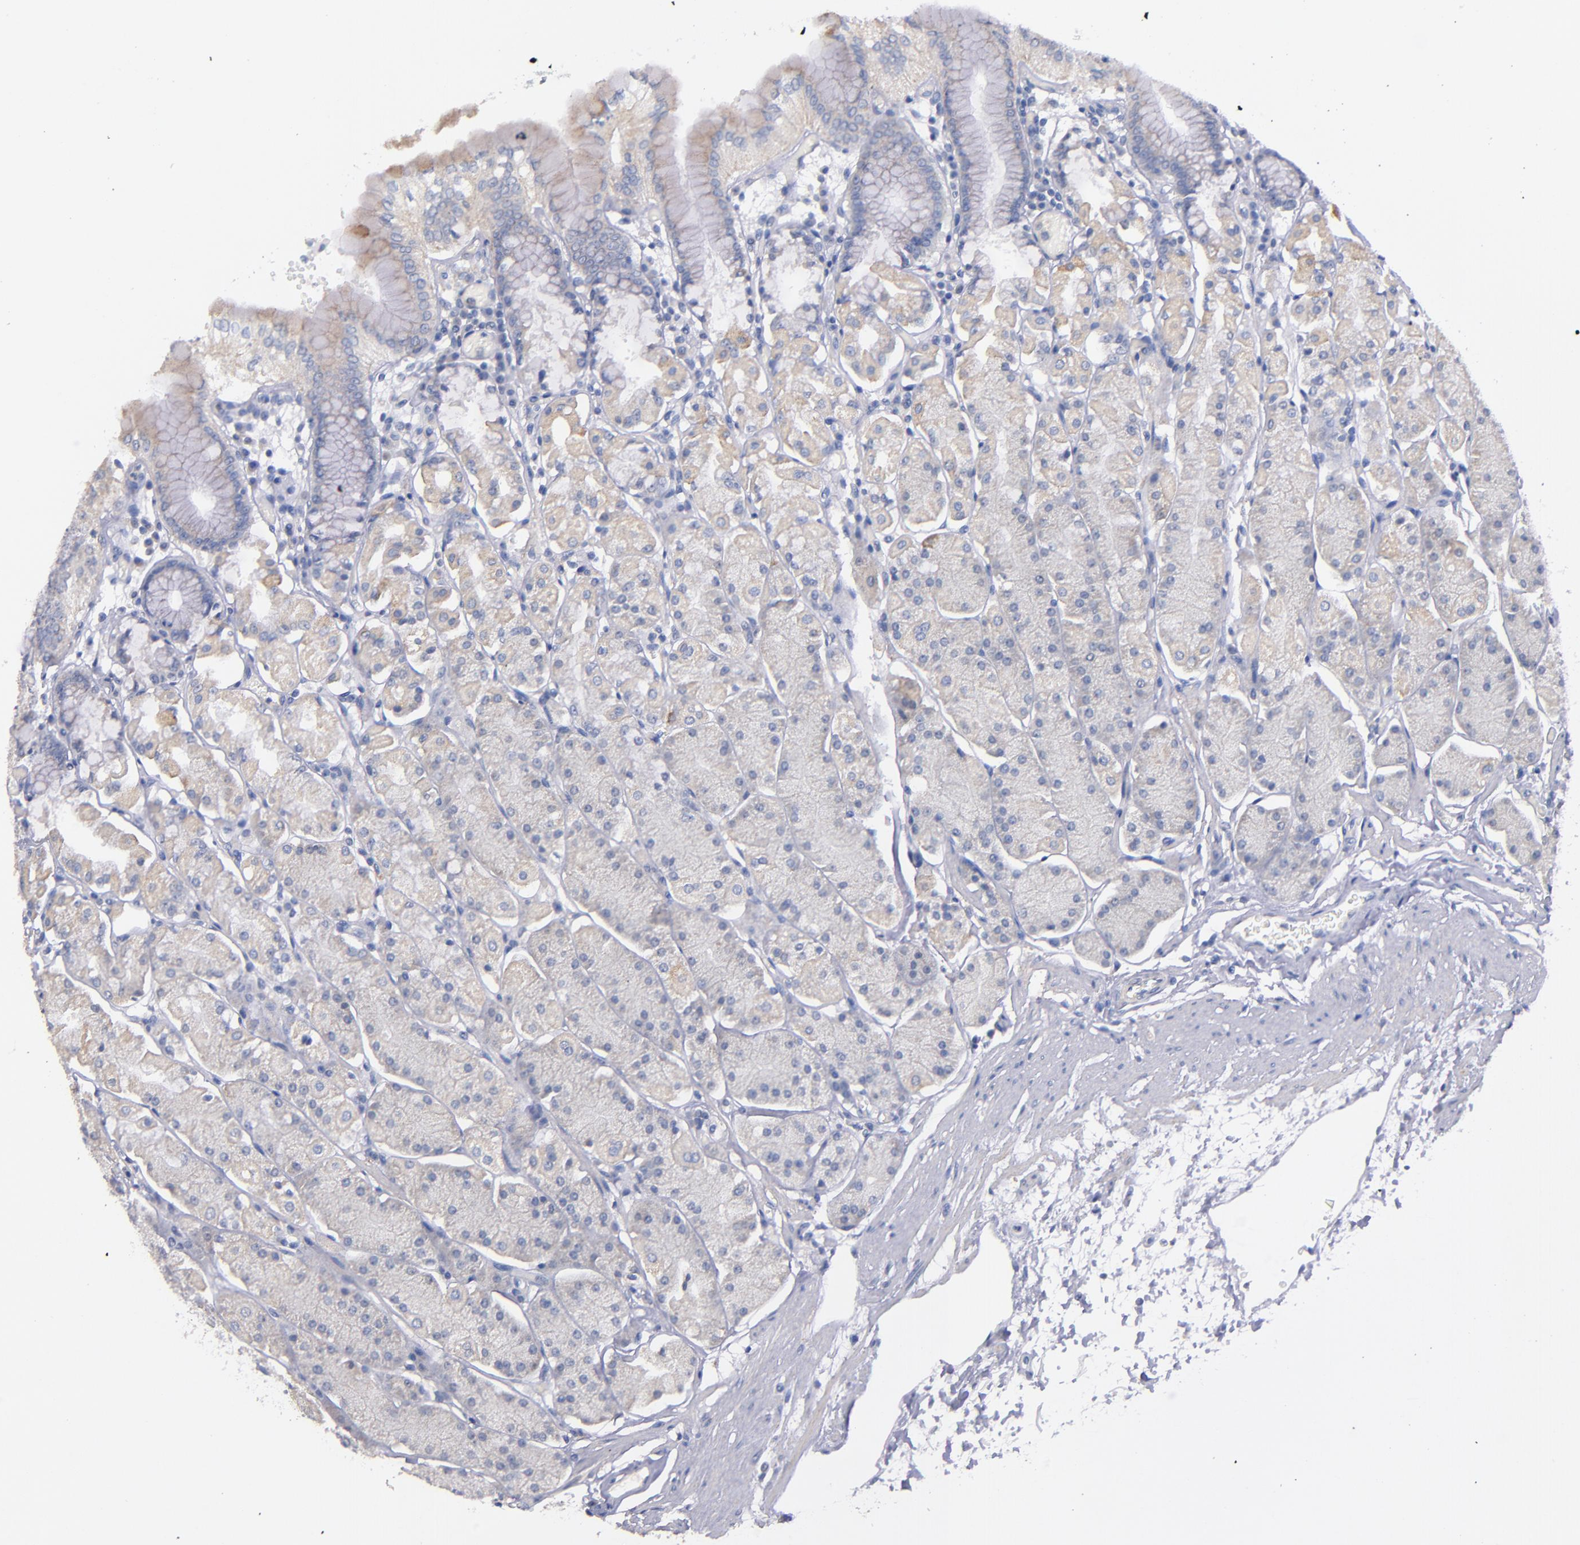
{"staining": {"intensity": "moderate", "quantity": "<25%", "location": "cytoplasmic/membranous"}, "tissue": "stomach", "cell_type": "Glandular cells", "image_type": "normal", "snomed": [{"axis": "morphology", "description": "Normal tissue, NOS"}, {"axis": "topography", "description": "Stomach, upper"}, {"axis": "topography", "description": "Stomach"}], "caption": "An IHC histopathology image of unremarkable tissue is shown. Protein staining in brown shows moderate cytoplasmic/membranous positivity in stomach within glandular cells. The protein of interest is stained brown, and the nuclei are stained in blue (DAB IHC with brightfield microscopy, high magnification).", "gene": "CNTNAP2", "patient": {"sex": "male", "age": 76}}